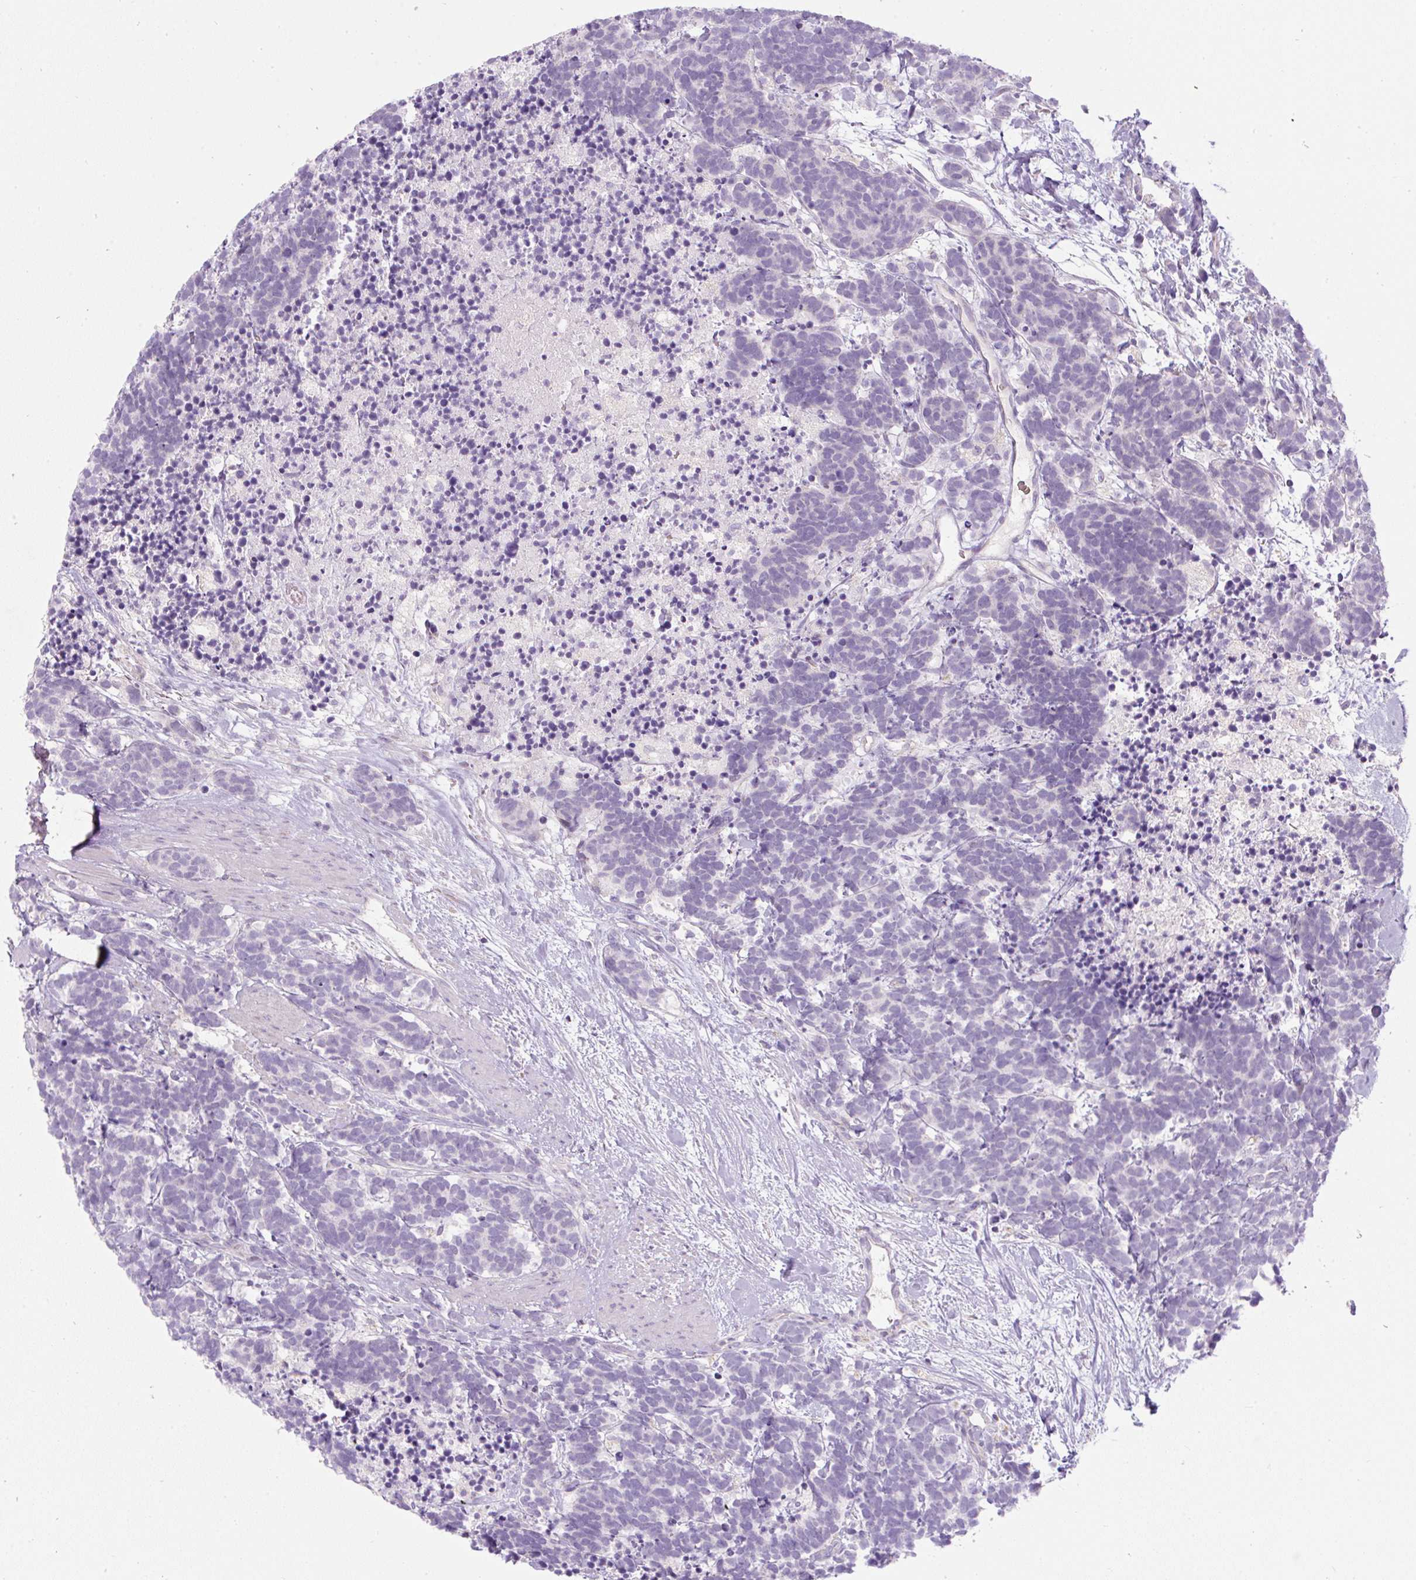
{"staining": {"intensity": "negative", "quantity": "none", "location": "none"}, "tissue": "carcinoid", "cell_type": "Tumor cells", "image_type": "cancer", "snomed": [{"axis": "morphology", "description": "Carcinoma, NOS"}, {"axis": "morphology", "description": "Carcinoid, malignant, NOS"}, {"axis": "topography", "description": "Prostate"}], "caption": "The immunohistochemistry micrograph has no significant positivity in tumor cells of carcinoid tissue.", "gene": "FGFBP3", "patient": {"sex": "male", "age": 57}}